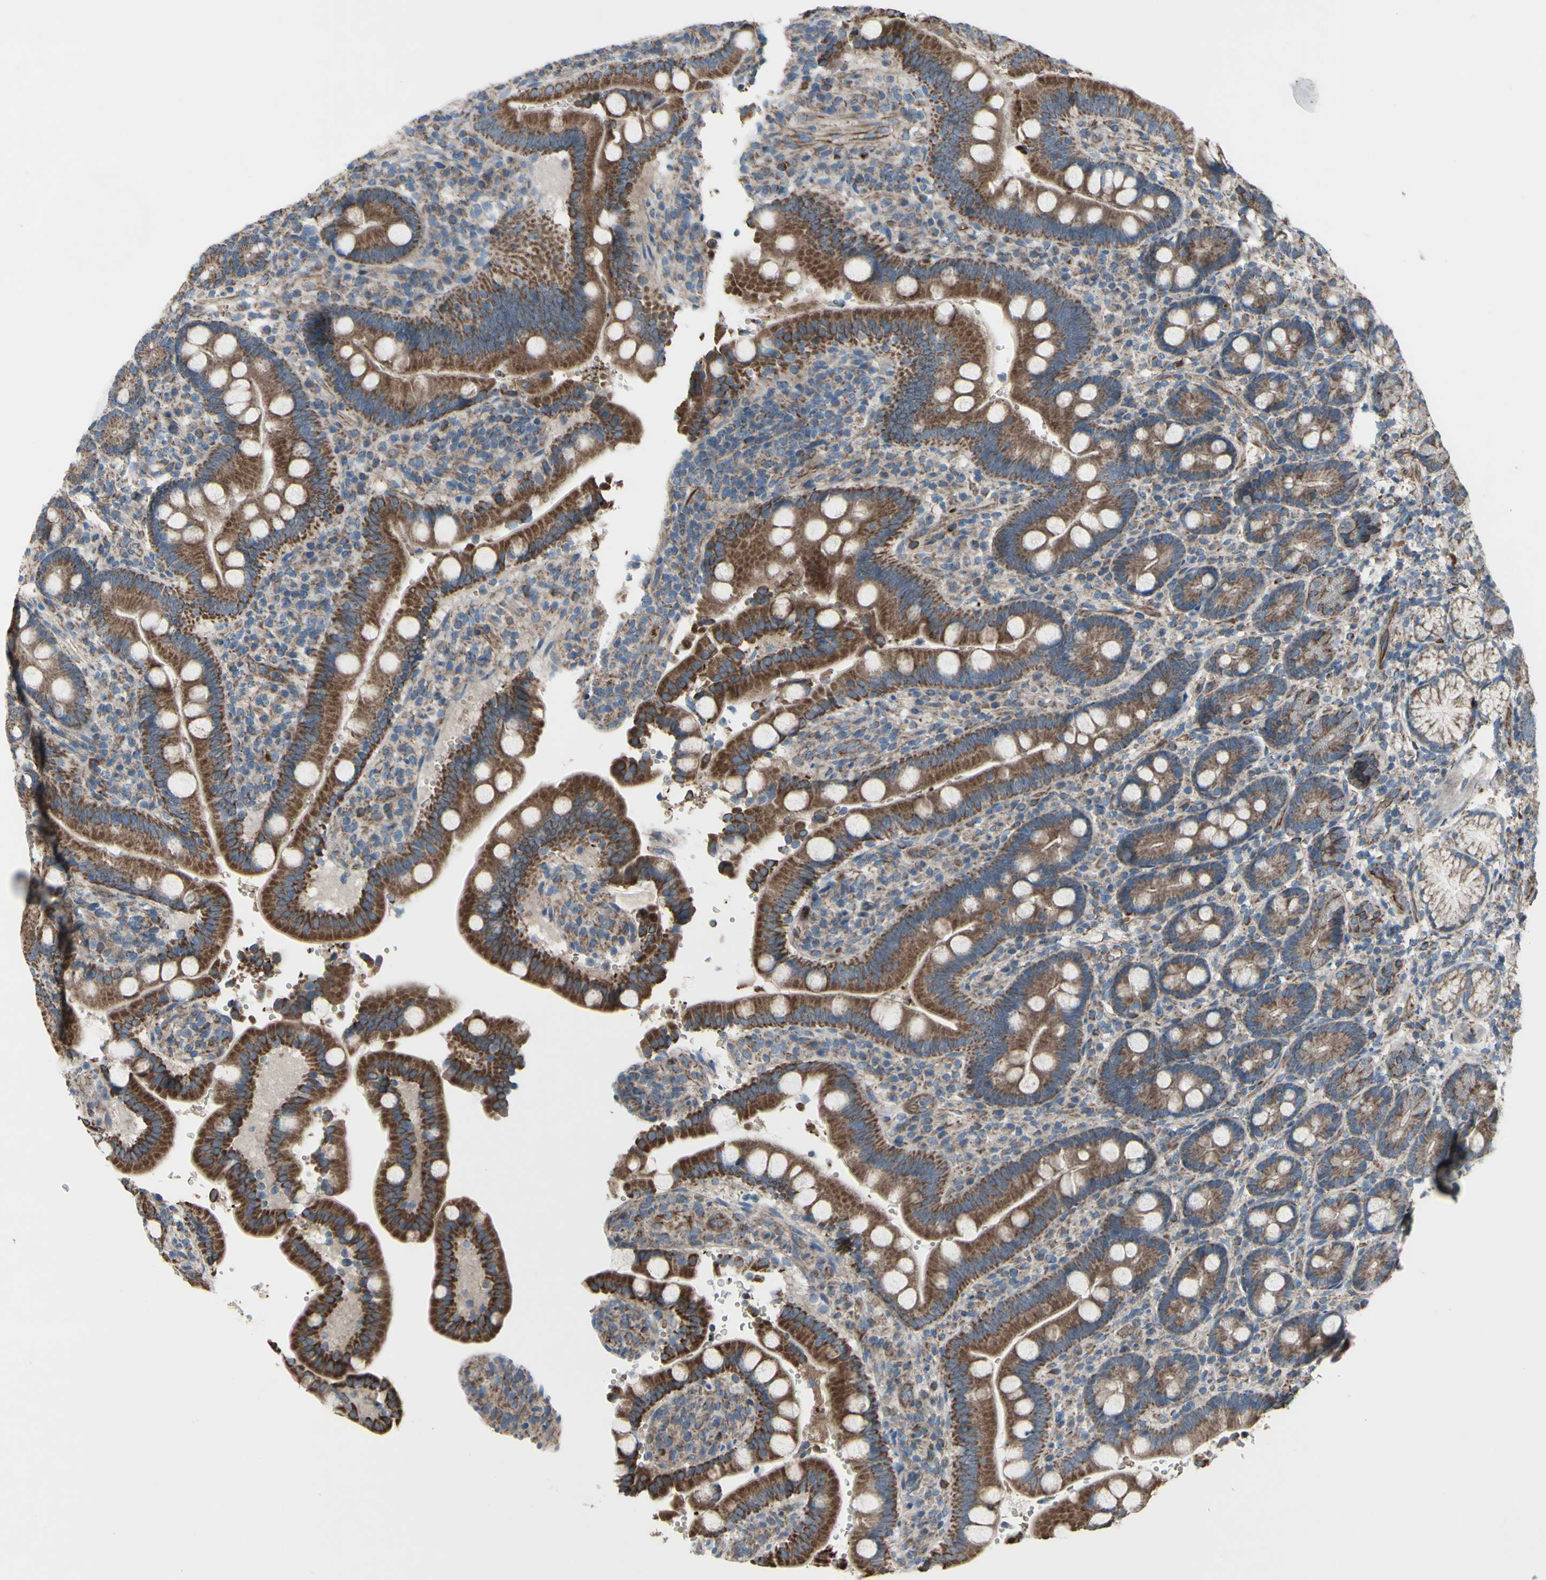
{"staining": {"intensity": "moderate", "quantity": ">75%", "location": "cytoplasmic/membranous"}, "tissue": "duodenum", "cell_type": "Glandular cells", "image_type": "normal", "snomed": [{"axis": "morphology", "description": "Normal tissue, NOS"}, {"axis": "topography", "description": "Small intestine, NOS"}], "caption": "Duodenum stained for a protein shows moderate cytoplasmic/membranous positivity in glandular cells. The staining was performed using DAB to visualize the protein expression in brown, while the nuclei were stained in blue with hematoxylin (Magnification: 20x).", "gene": "EMC7", "patient": {"sex": "female", "age": 71}}